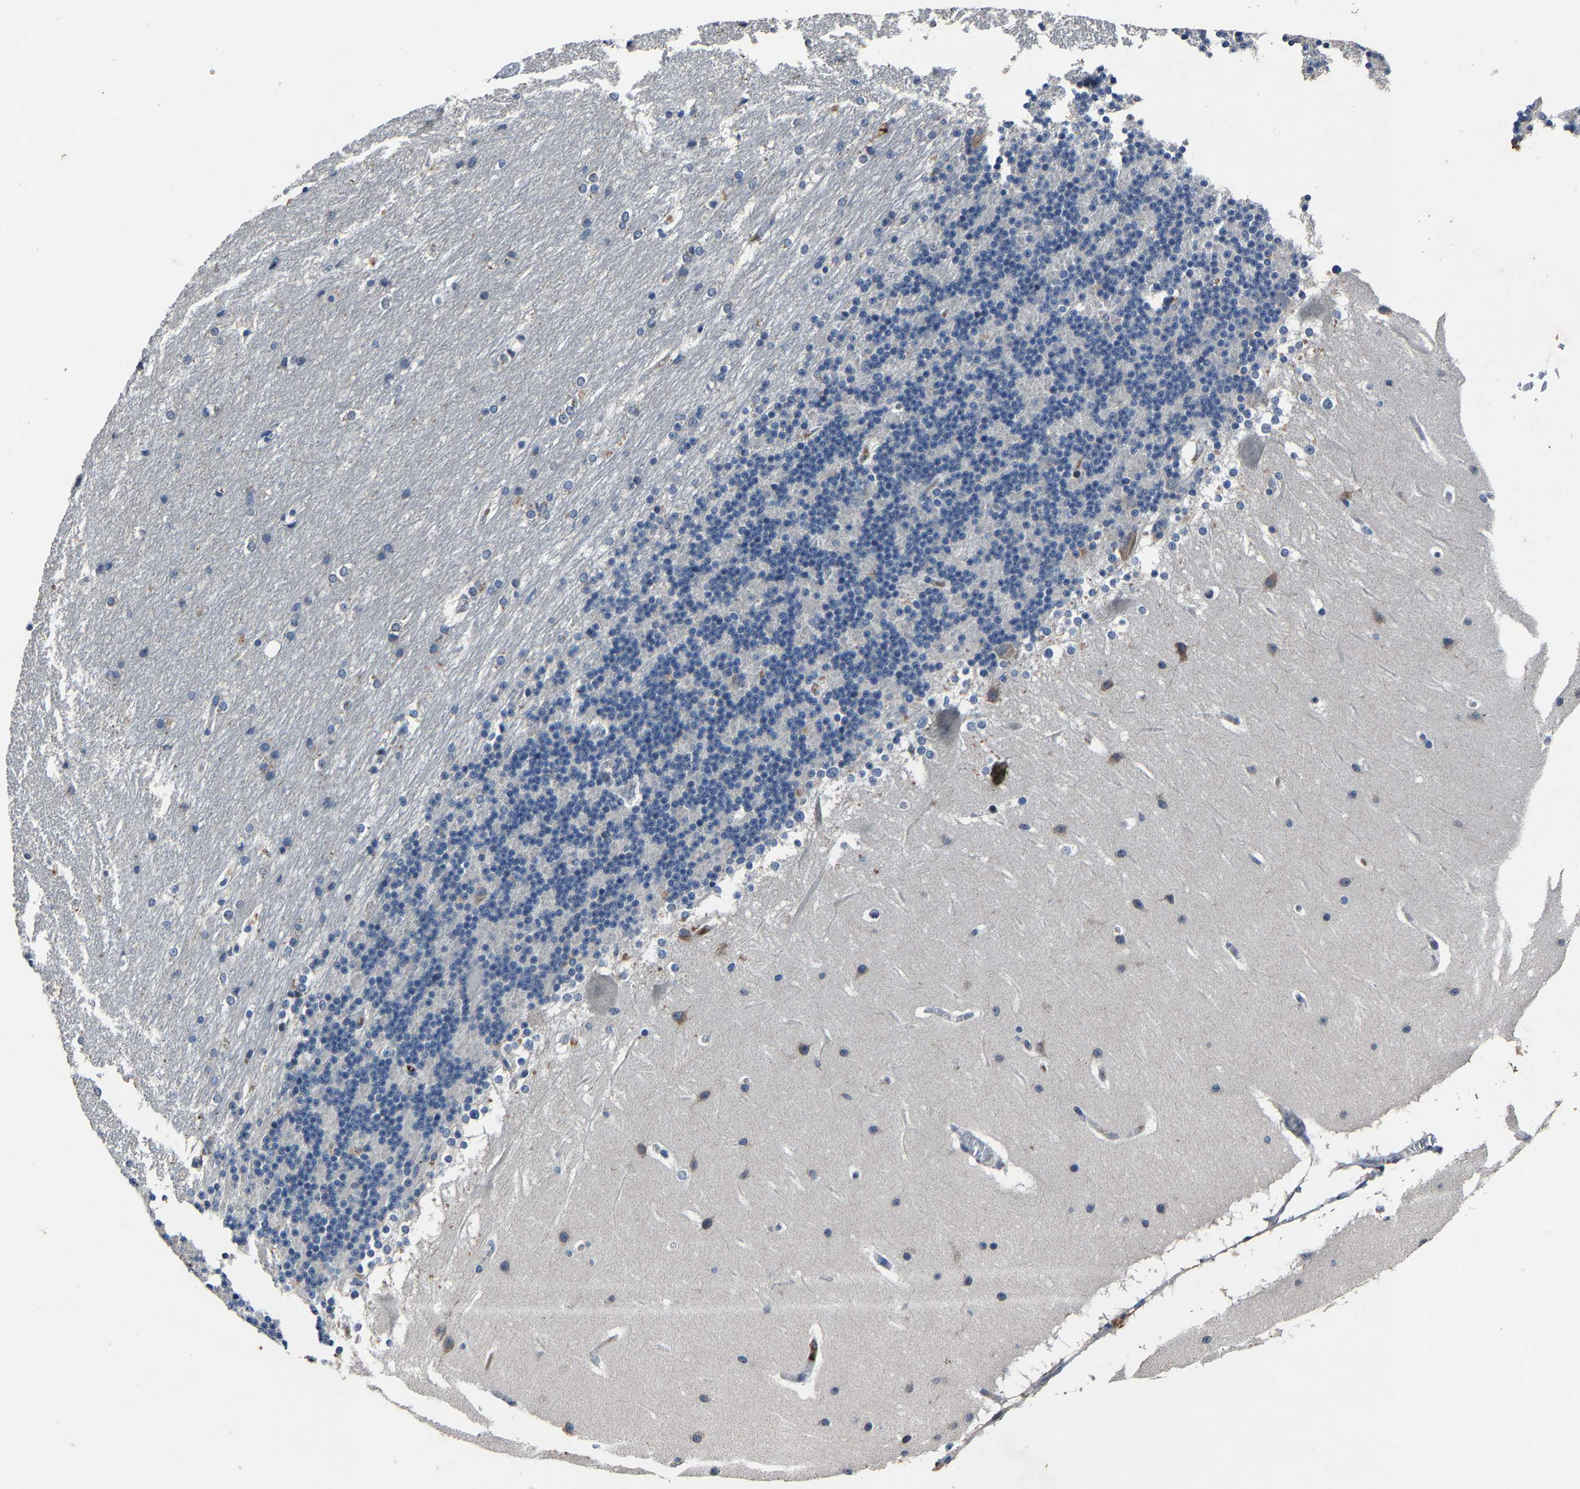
{"staining": {"intensity": "negative", "quantity": "none", "location": "none"}, "tissue": "cerebellum", "cell_type": "Cells in granular layer", "image_type": "normal", "snomed": [{"axis": "morphology", "description": "Normal tissue, NOS"}, {"axis": "topography", "description": "Cerebellum"}], "caption": "Immunohistochemistry (IHC) of unremarkable human cerebellum exhibits no positivity in cells in granular layer.", "gene": "PCNX2", "patient": {"sex": "female", "age": 19}}